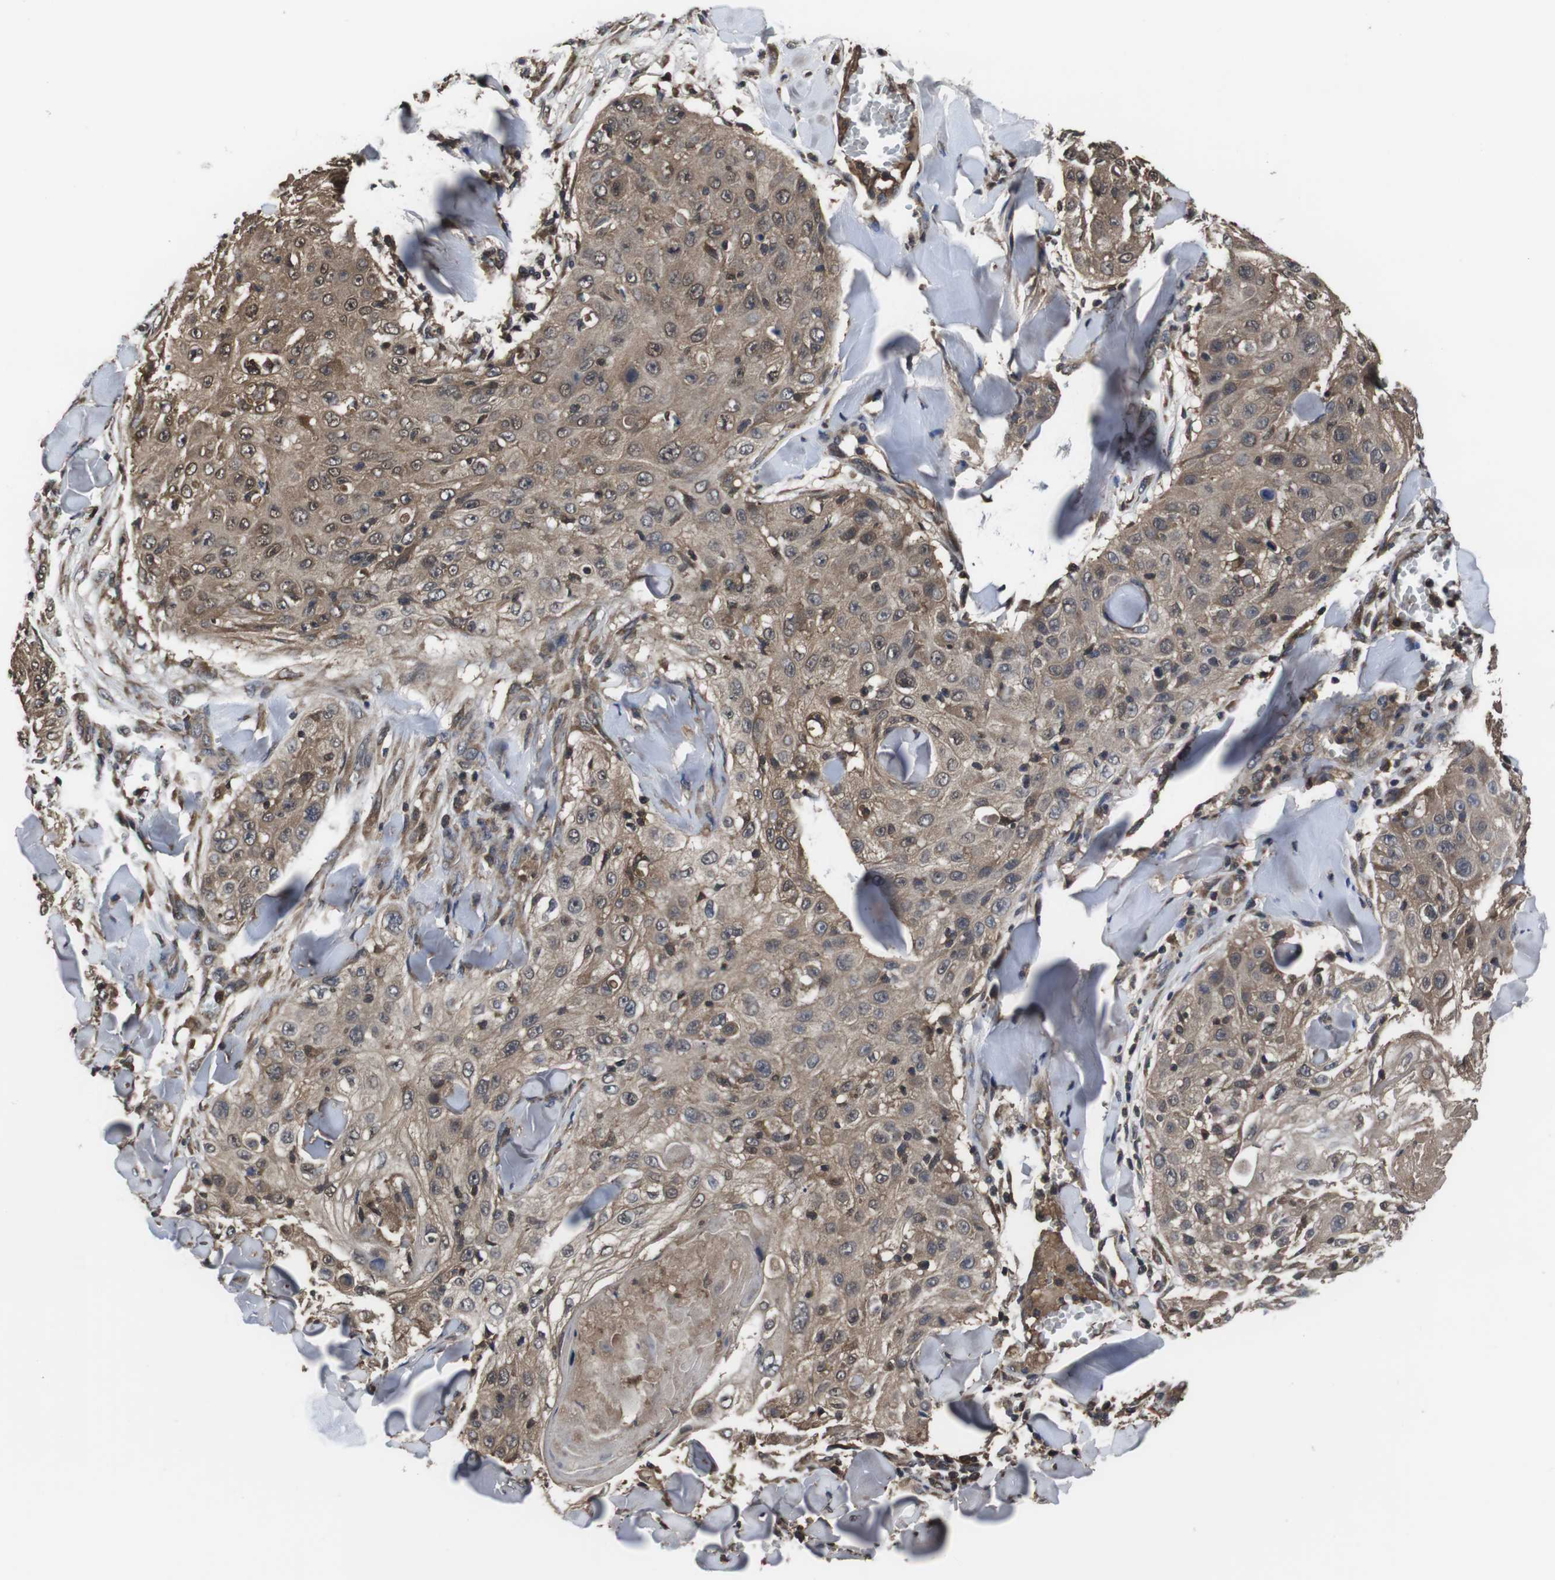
{"staining": {"intensity": "moderate", "quantity": ">75%", "location": "cytoplasmic/membranous"}, "tissue": "skin cancer", "cell_type": "Tumor cells", "image_type": "cancer", "snomed": [{"axis": "morphology", "description": "Squamous cell carcinoma, NOS"}, {"axis": "topography", "description": "Skin"}], "caption": "The photomicrograph demonstrates staining of skin cancer, revealing moderate cytoplasmic/membranous protein positivity (brown color) within tumor cells.", "gene": "CXCL11", "patient": {"sex": "male", "age": 86}}